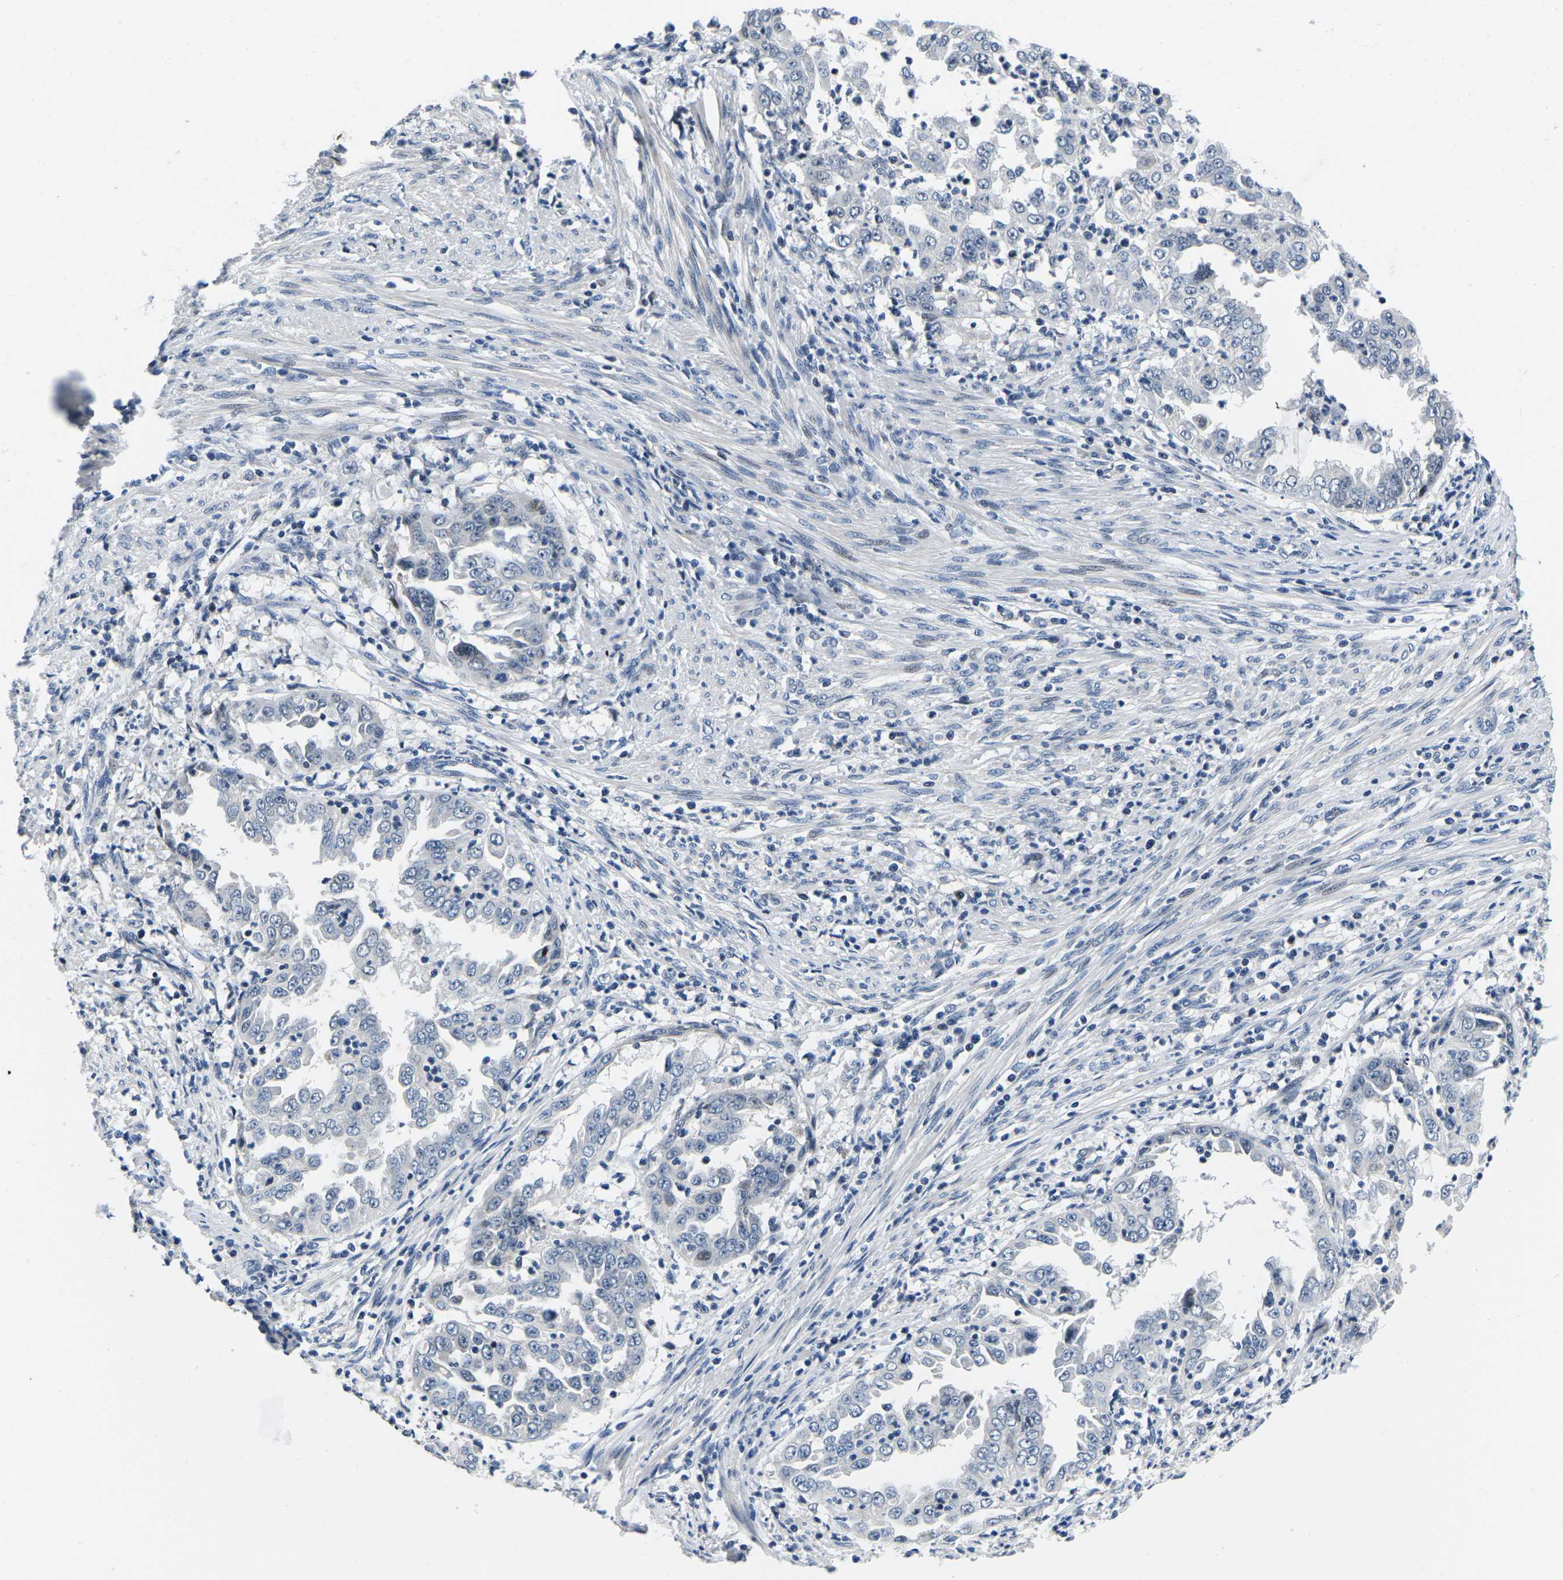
{"staining": {"intensity": "negative", "quantity": "none", "location": "none"}, "tissue": "endometrial cancer", "cell_type": "Tumor cells", "image_type": "cancer", "snomed": [{"axis": "morphology", "description": "Adenocarcinoma, NOS"}, {"axis": "topography", "description": "Endometrium"}], "caption": "Protein analysis of endometrial adenocarcinoma exhibits no significant expression in tumor cells.", "gene": "CDC73", "patient": {"sex": "female", "age": 85}}